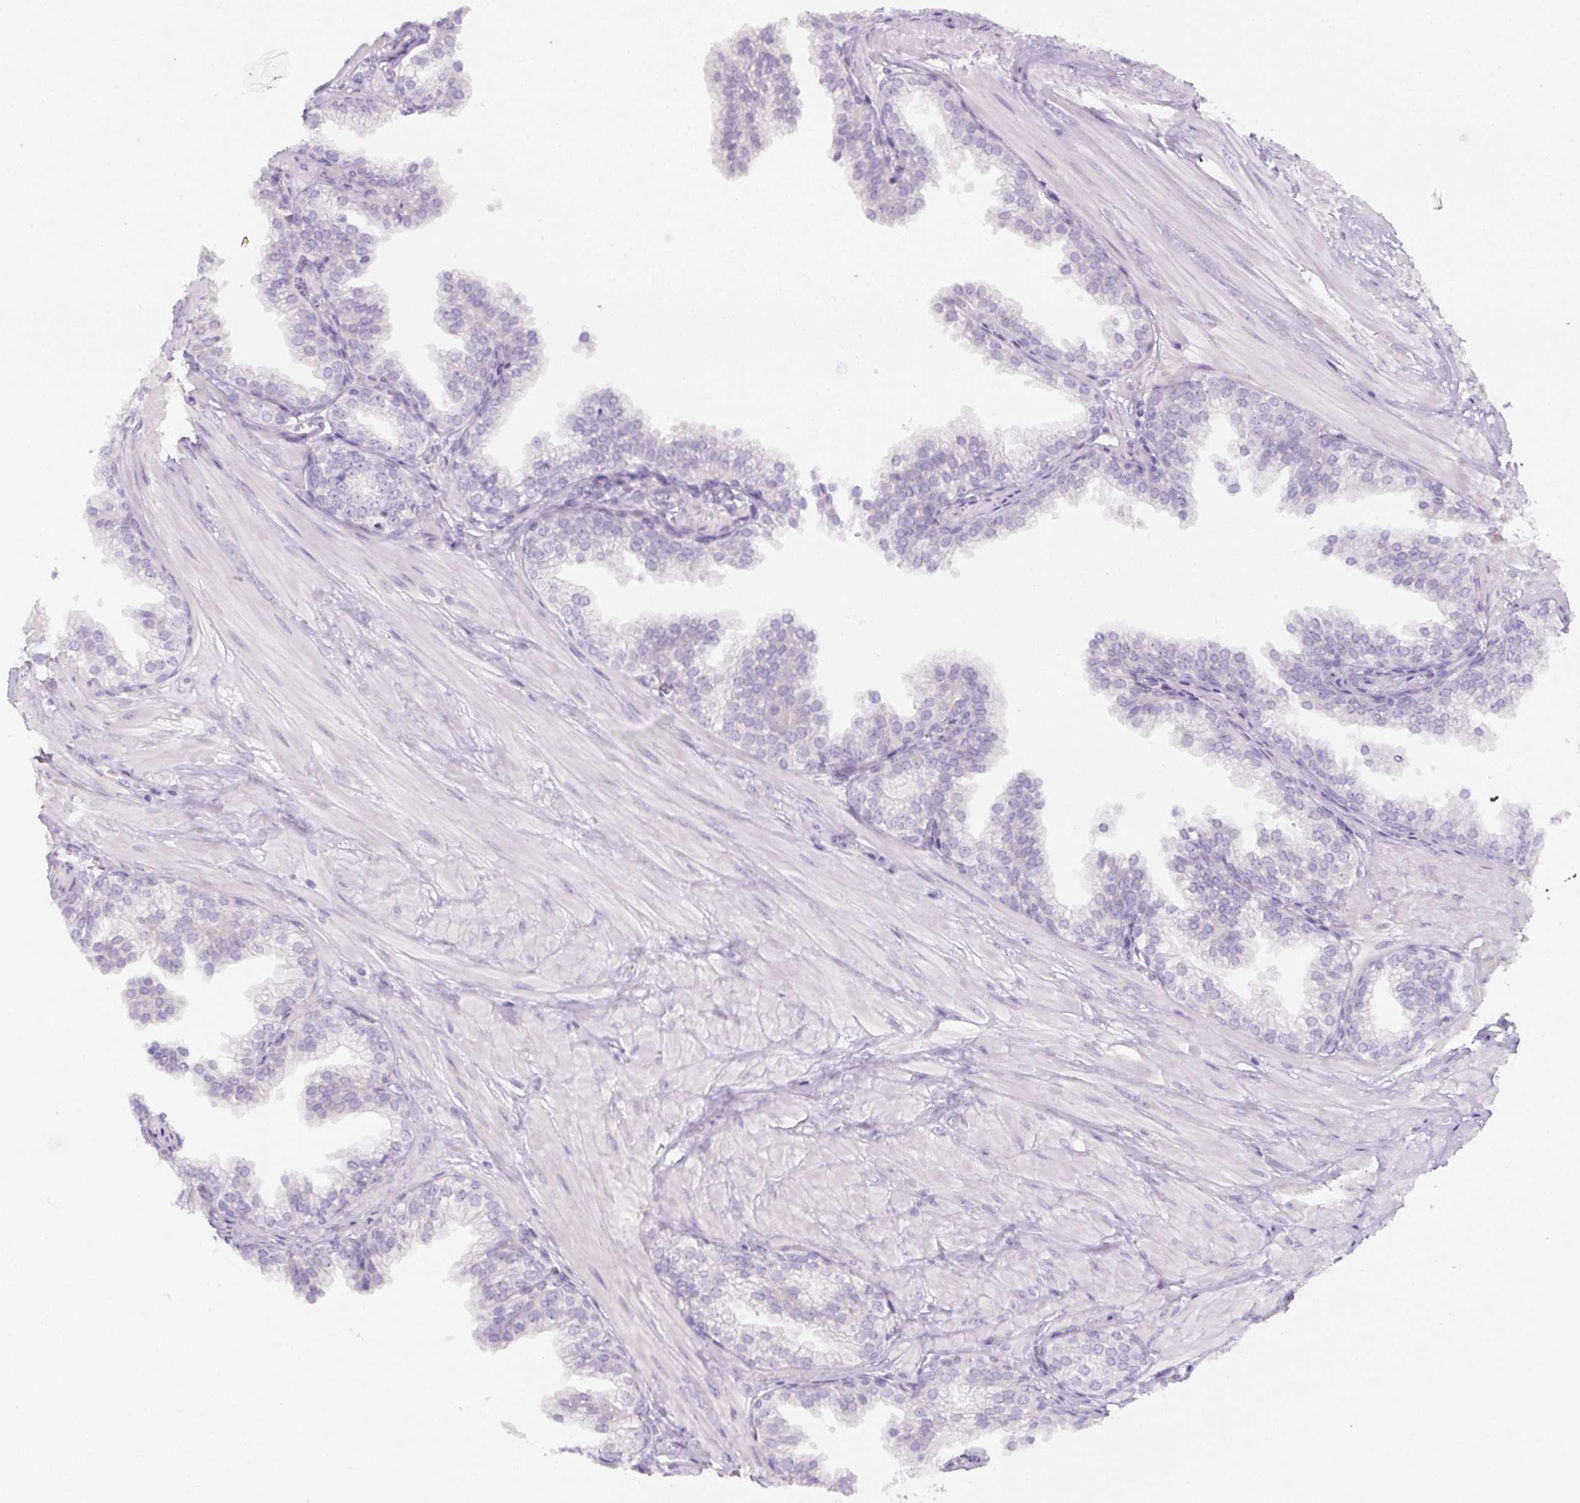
{"staining": {"intensity": "negative", "quantity": "none", "location": "none"}, "tissue": "prostate", "cell_type": "Glandular cells", "image_type": "normal", "snomed": [{"axis": "morphology", "description": "Normal tissue, NOS"}, {"axis": "topography", "description": "Prostate"}, {"axis": "topography", "description": "Peripheral nerve tissue"}], "caption": "There is no significant expression in glandular cells of prostate. The staining is performed using DAB (3,3'-diaminobenzidine) brown chromogen with nuclei counter-stained in using hematoxylin.", "gene": "TMEM151B", "patient": {"sex": "male", "age": 55}}